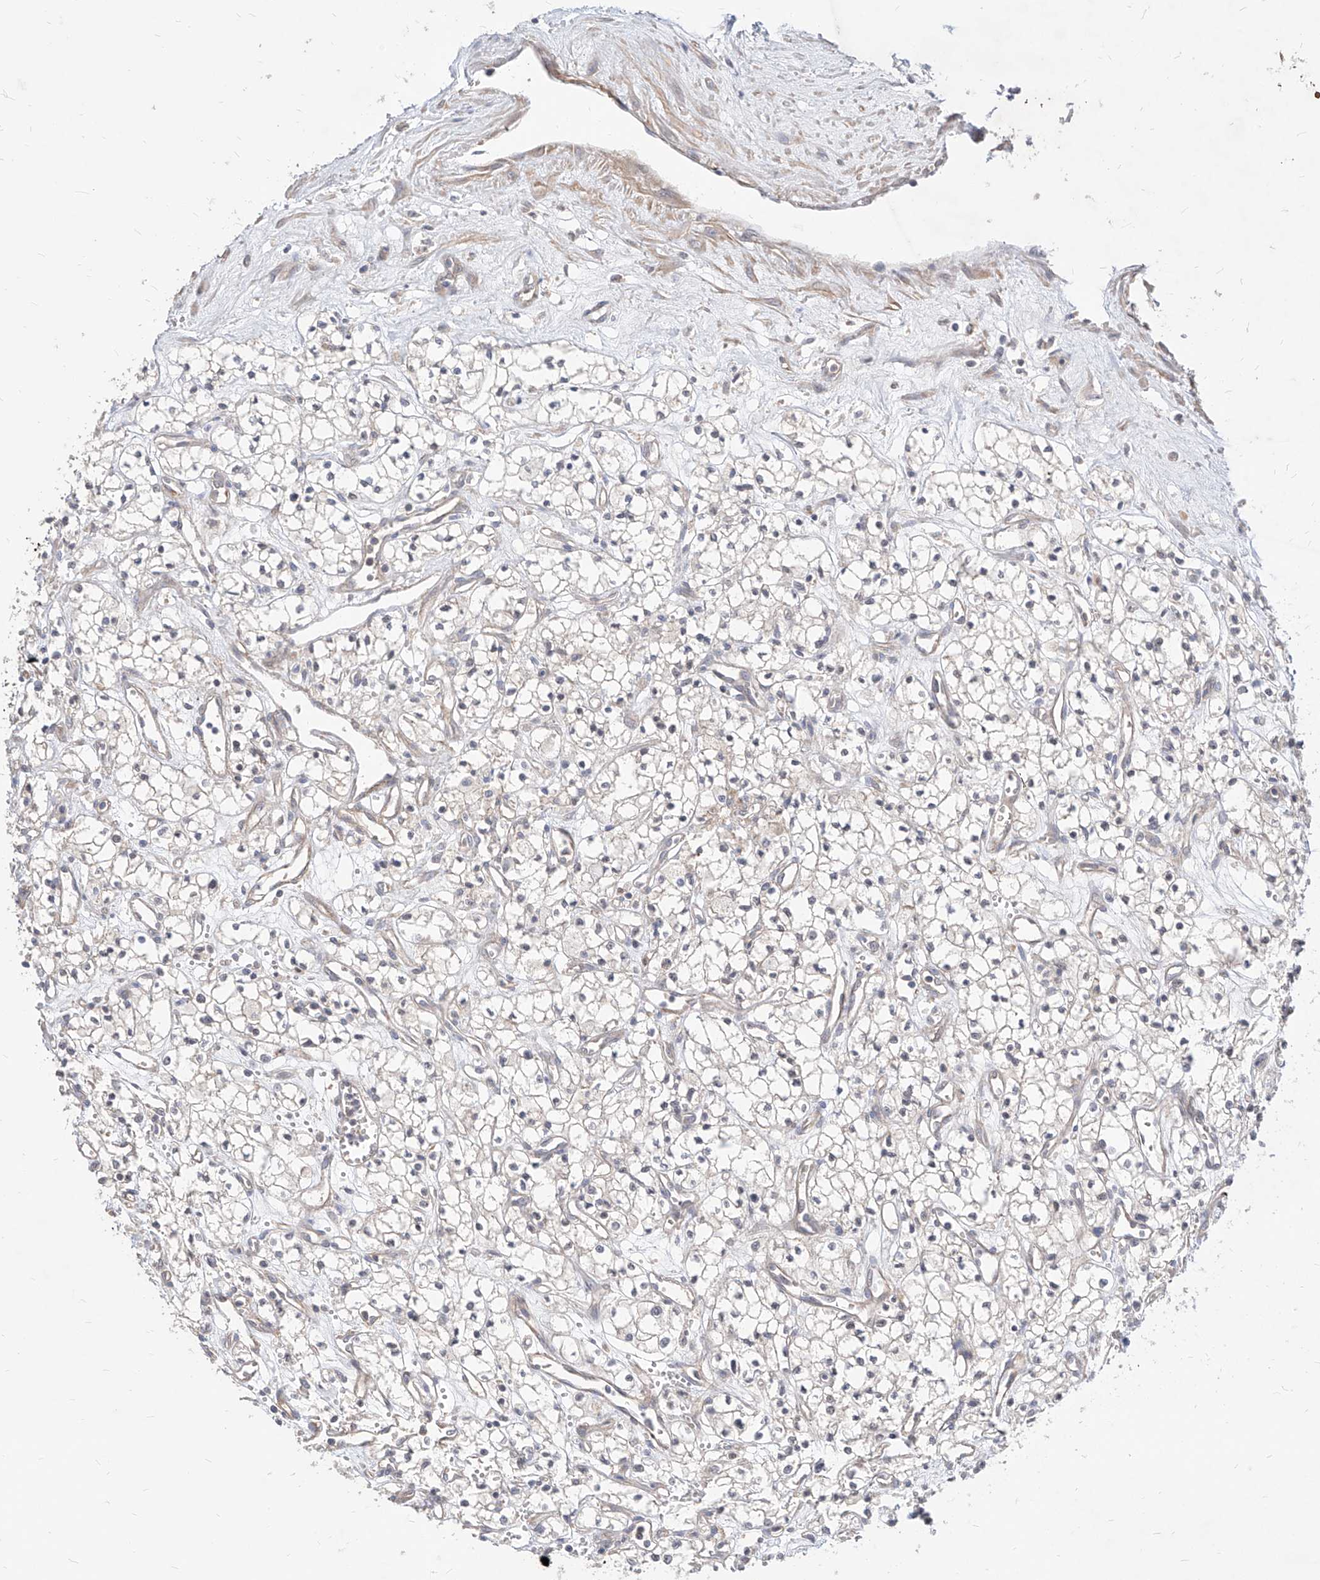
{"staining": {"intensity": "negative", "quantity": "none", "location": "none"}, "tissue": "renal cancer", "cell_type": "Tumor cells", "image_type": "cancer", "snomed": [{"axis": "morphology", "description": "Adenocarcinoma, NOS"}, {"axis": "topography", "description": "Kidney"}], "caption": "High power microscopy image of an immunohistochemistry (IHC) micrograph of renal adenocarcinoma, revealing no significant expression in tumor cells. Nuclei are stained in blue.", "gene": "TSNAX", "patient": {"sex": "male", "age": 59}}